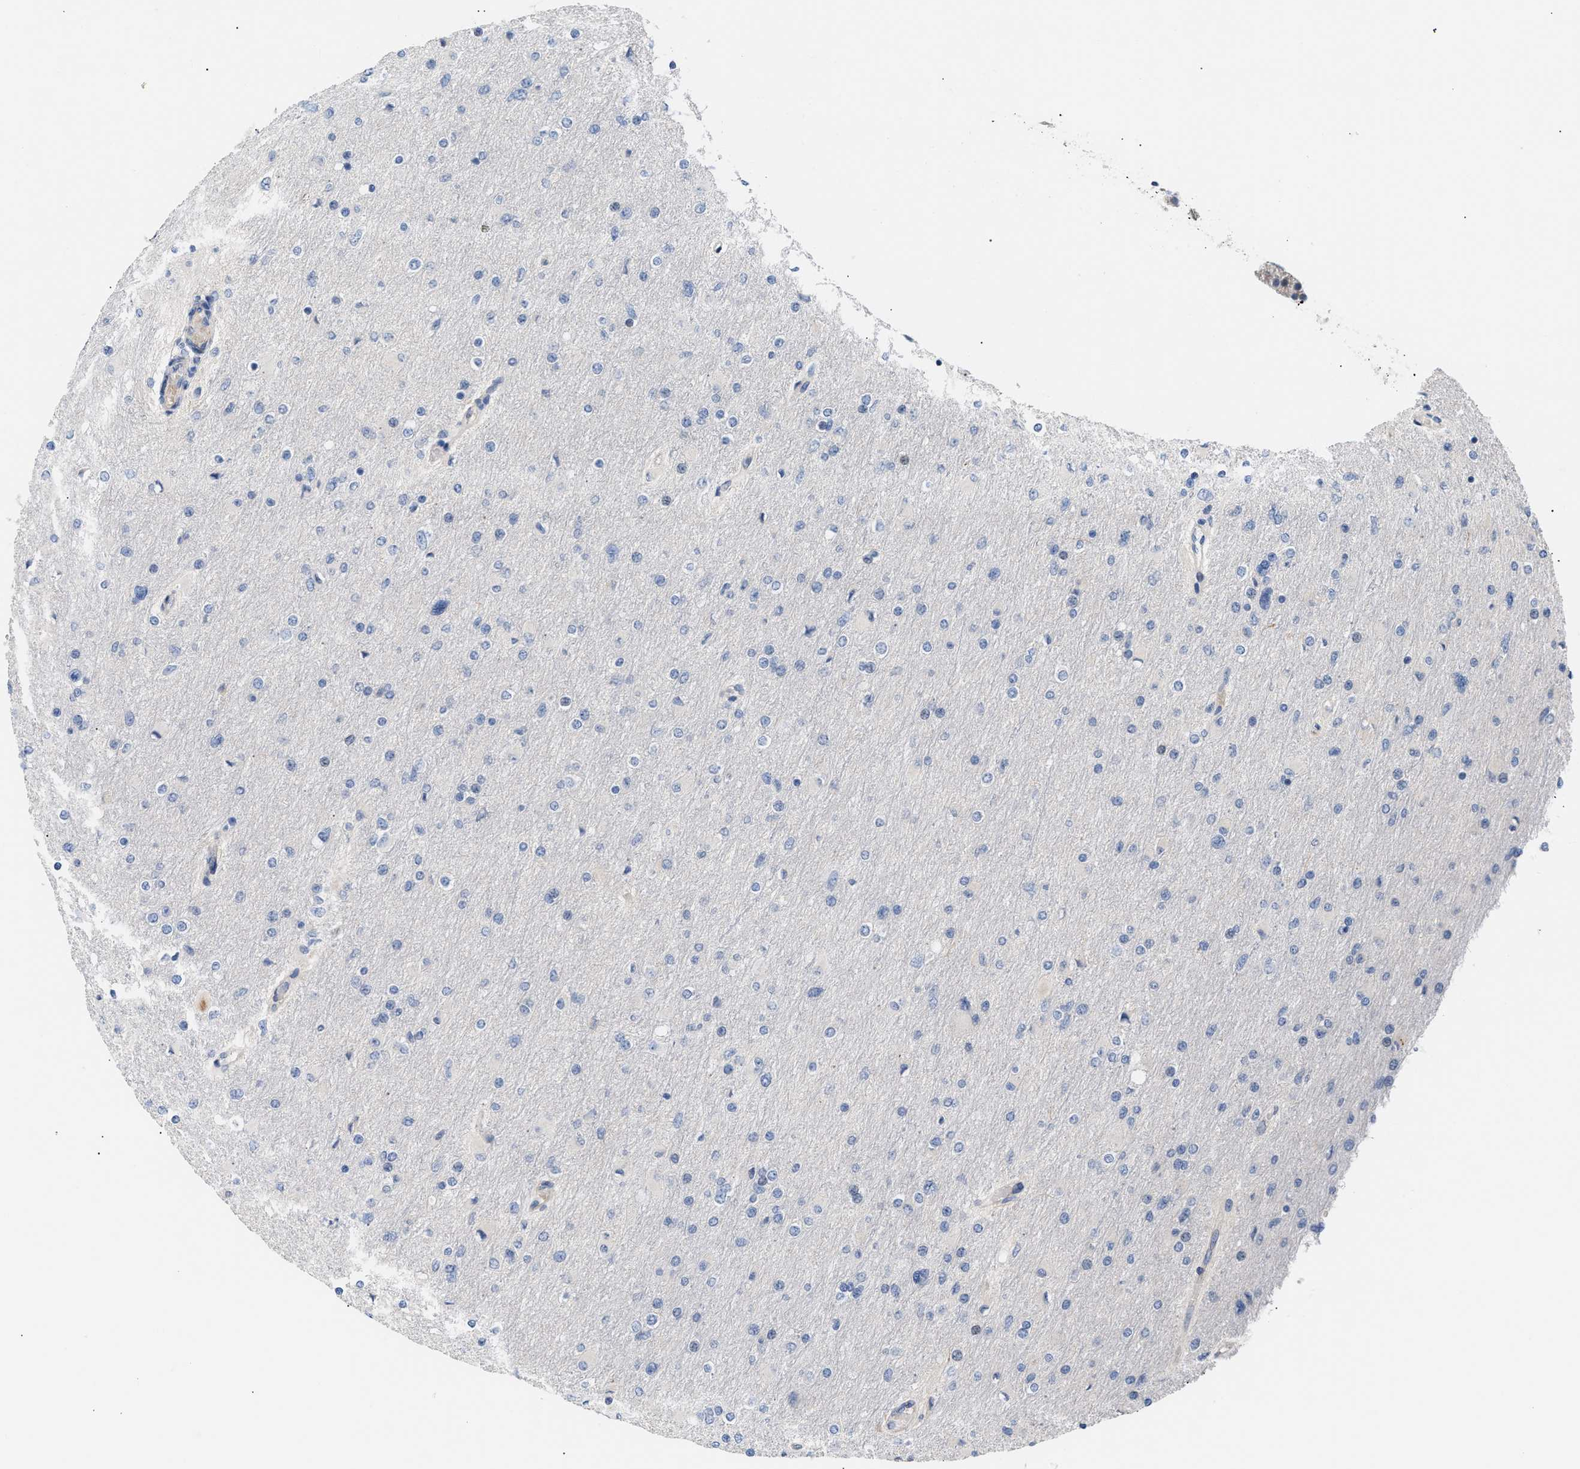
{"staining": {"intensity": "negative", "quantity": "none", "location": "none"}, "tissue": "glioma", "cell_type": "Tumor cells", "image_type": "cancer", "snomed": [{"axis": "morphology", "description": "Glioma, malignant, High grade"}, {"axis": "topography", "description": "Cerebral cortex"}], "caption": "This is an IHC photomicrograph of human high-grade glioma (malignant). There is no staining in tumor cells.", "gene": "TFPI", "patient": {"sex": "female", "age": 36}}